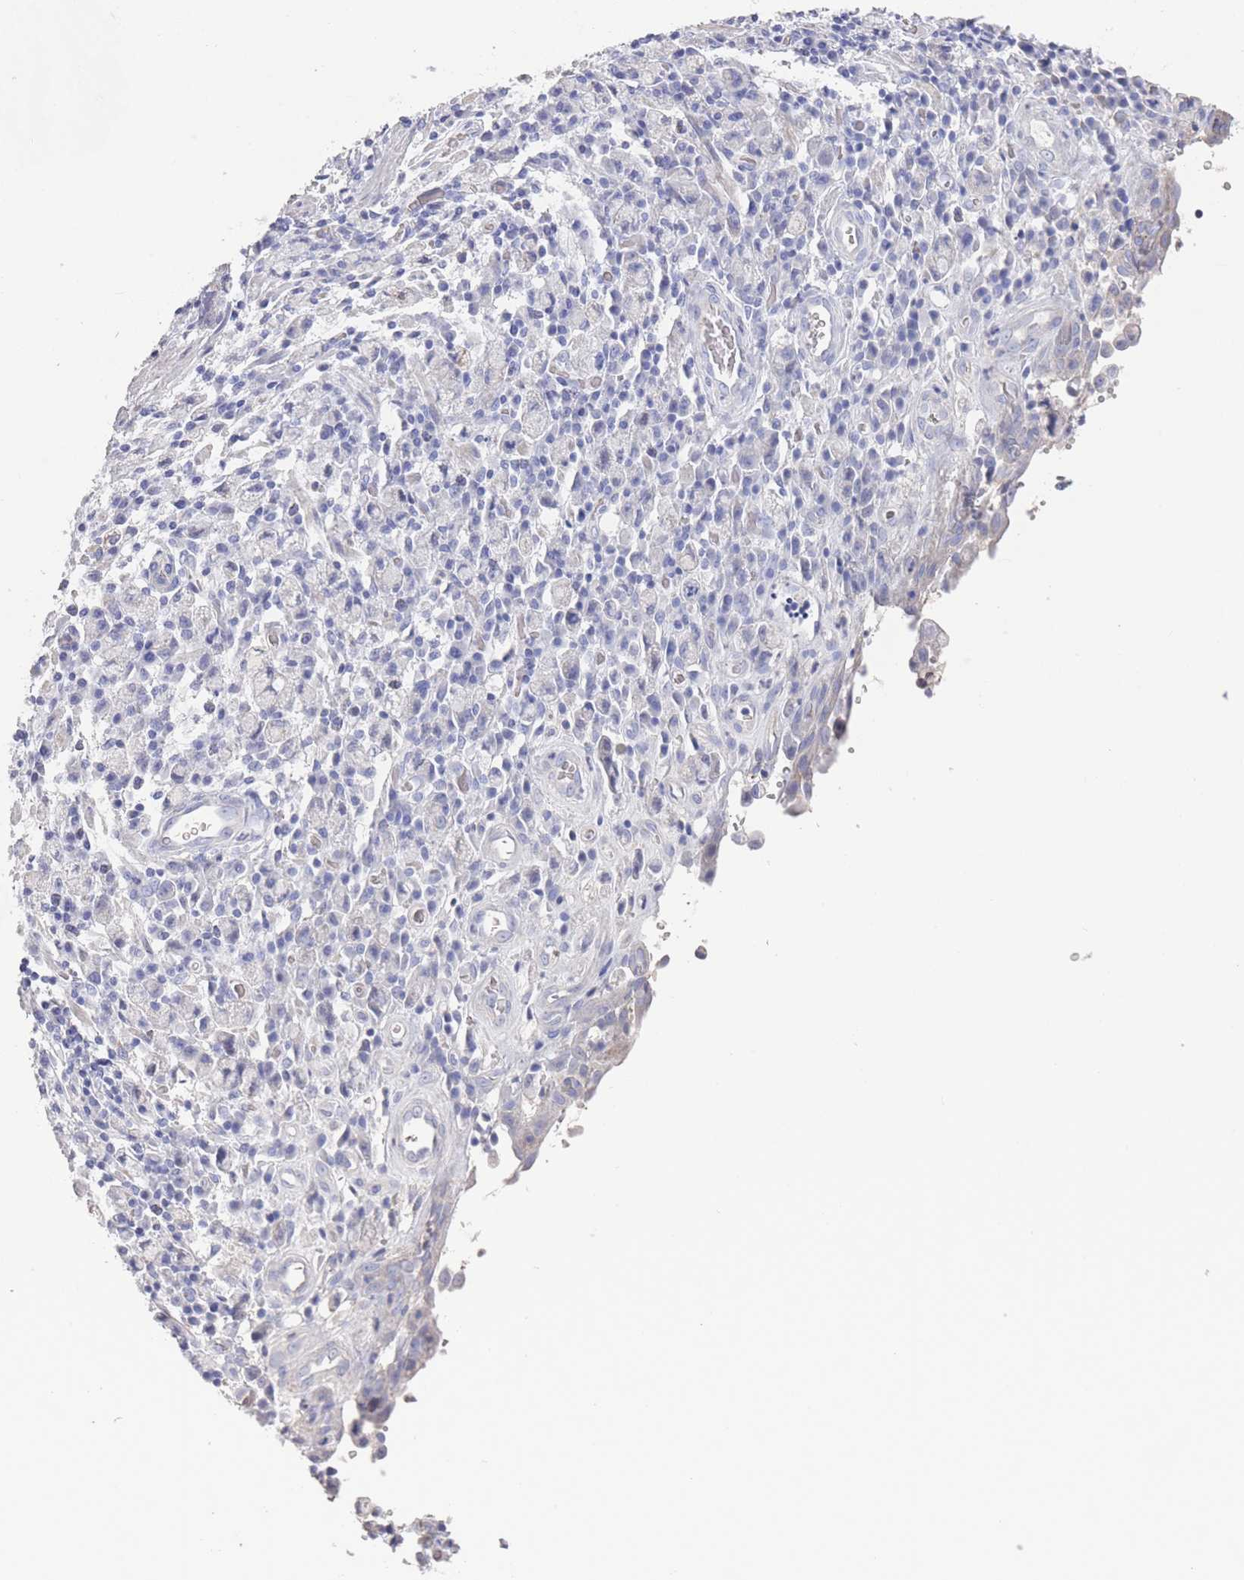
{"staining": {"intensity": "negative", "quantity": "none", "location": "none"}, "tissue": "stomach cancer", "cell_type": "Tumor cells", "image_type": "cancer", "snomed": [{"axis": "morphology", "description": "Adenocarcinoma, NOS"}, {"axis": "topography", "description": "Stomach"}], "caption": "There is no significant expression in tumor cells of stomach cancer.", "gene": "SCCPDH", "patient": {"sex": "male", "age": 77}}